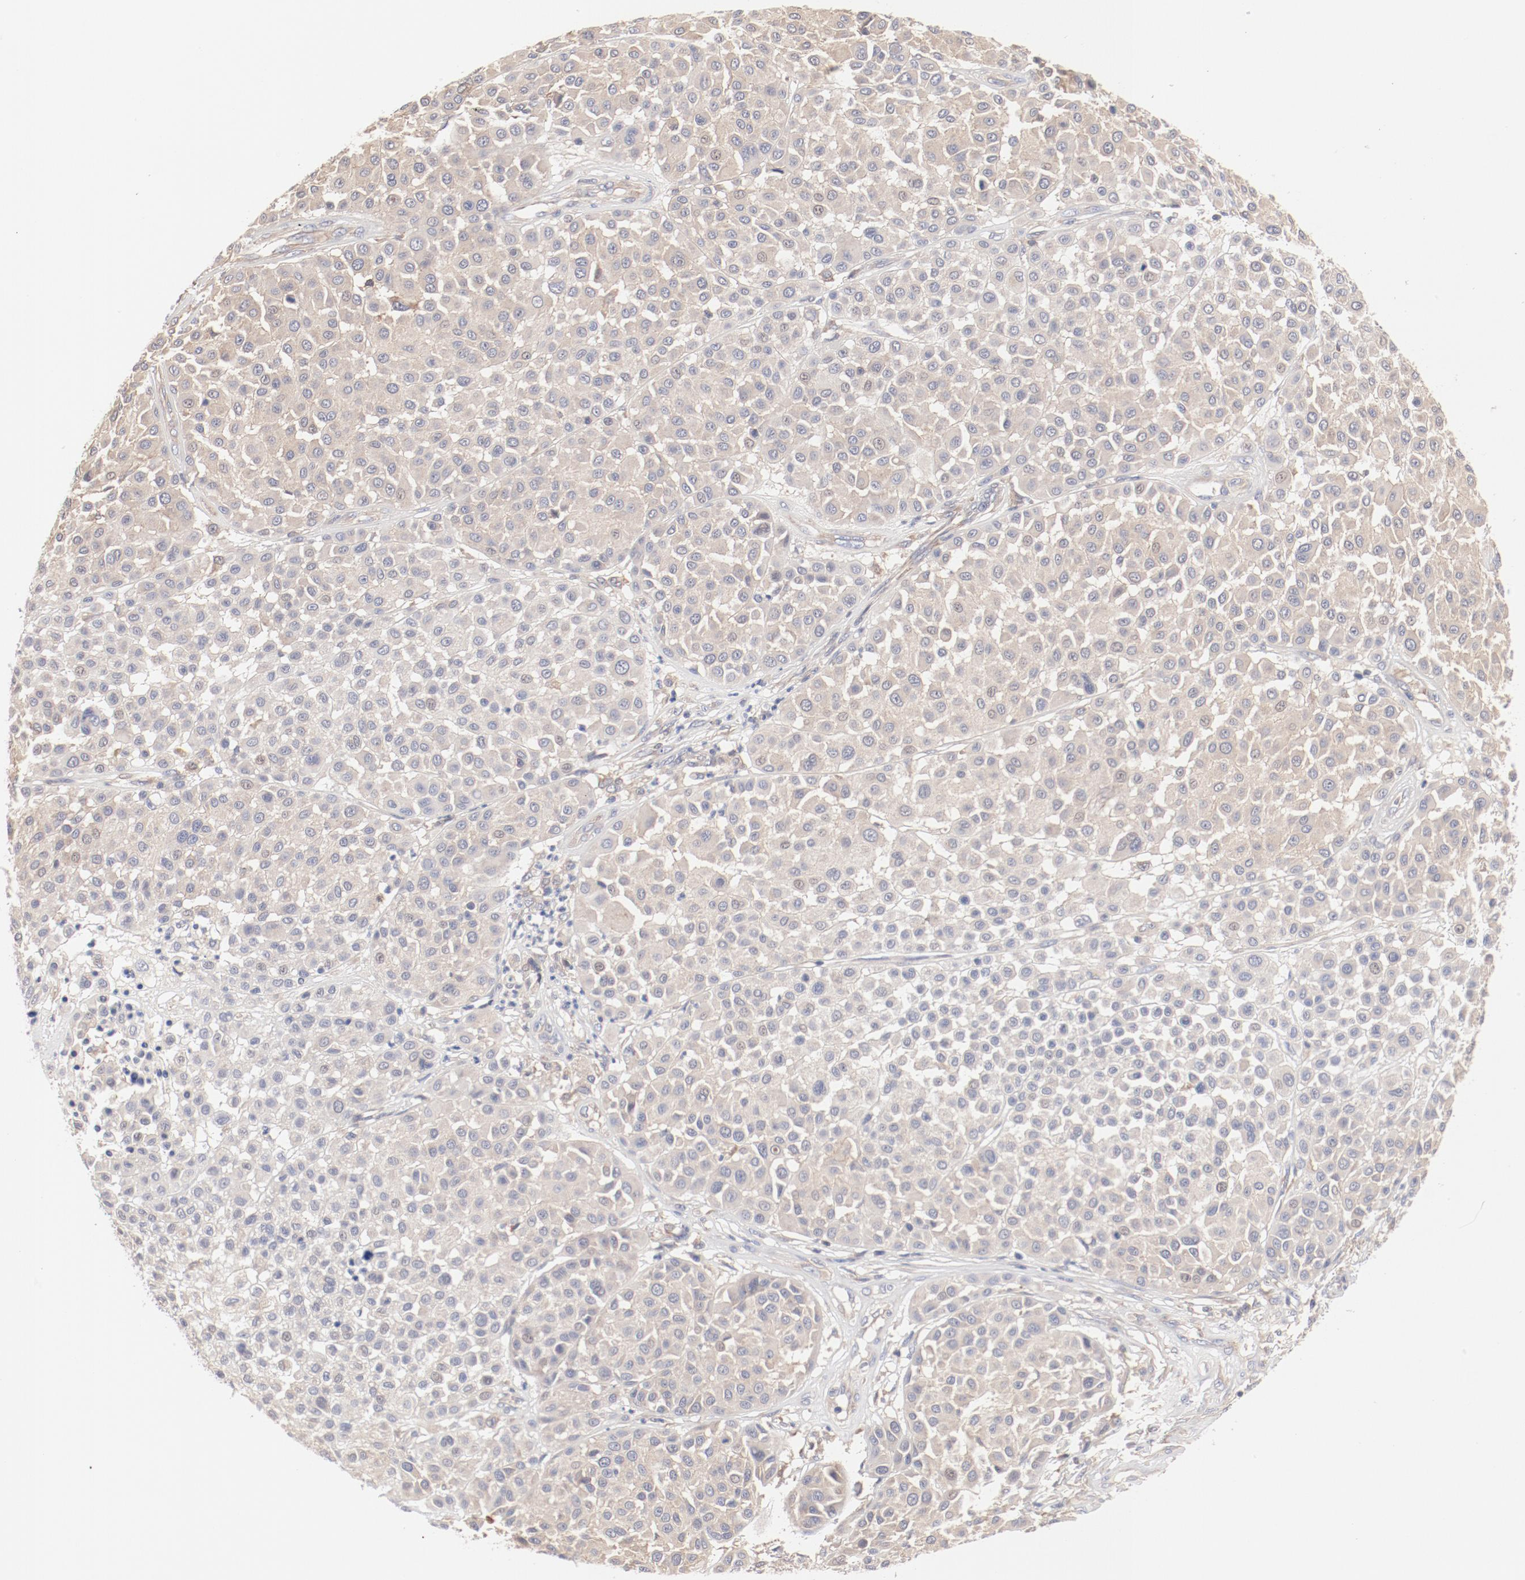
{"staining": {"intensity": "negative", "quantity": "none", "location": "none"}, "tissue": "melanoma", "cell_type": "Tumor cells", "image_type": "cancer", "snomed": [{"axis": "morphology", "description": "Malignant melanoma, Metastatic site"}, {"axis": "topography", "description": "Soft tissue"}], "caption": "IHC of human melanoma displays no expression in tumor cells.", "gene": "SETD3", "patient": {"sex": "male", "age": 41}}